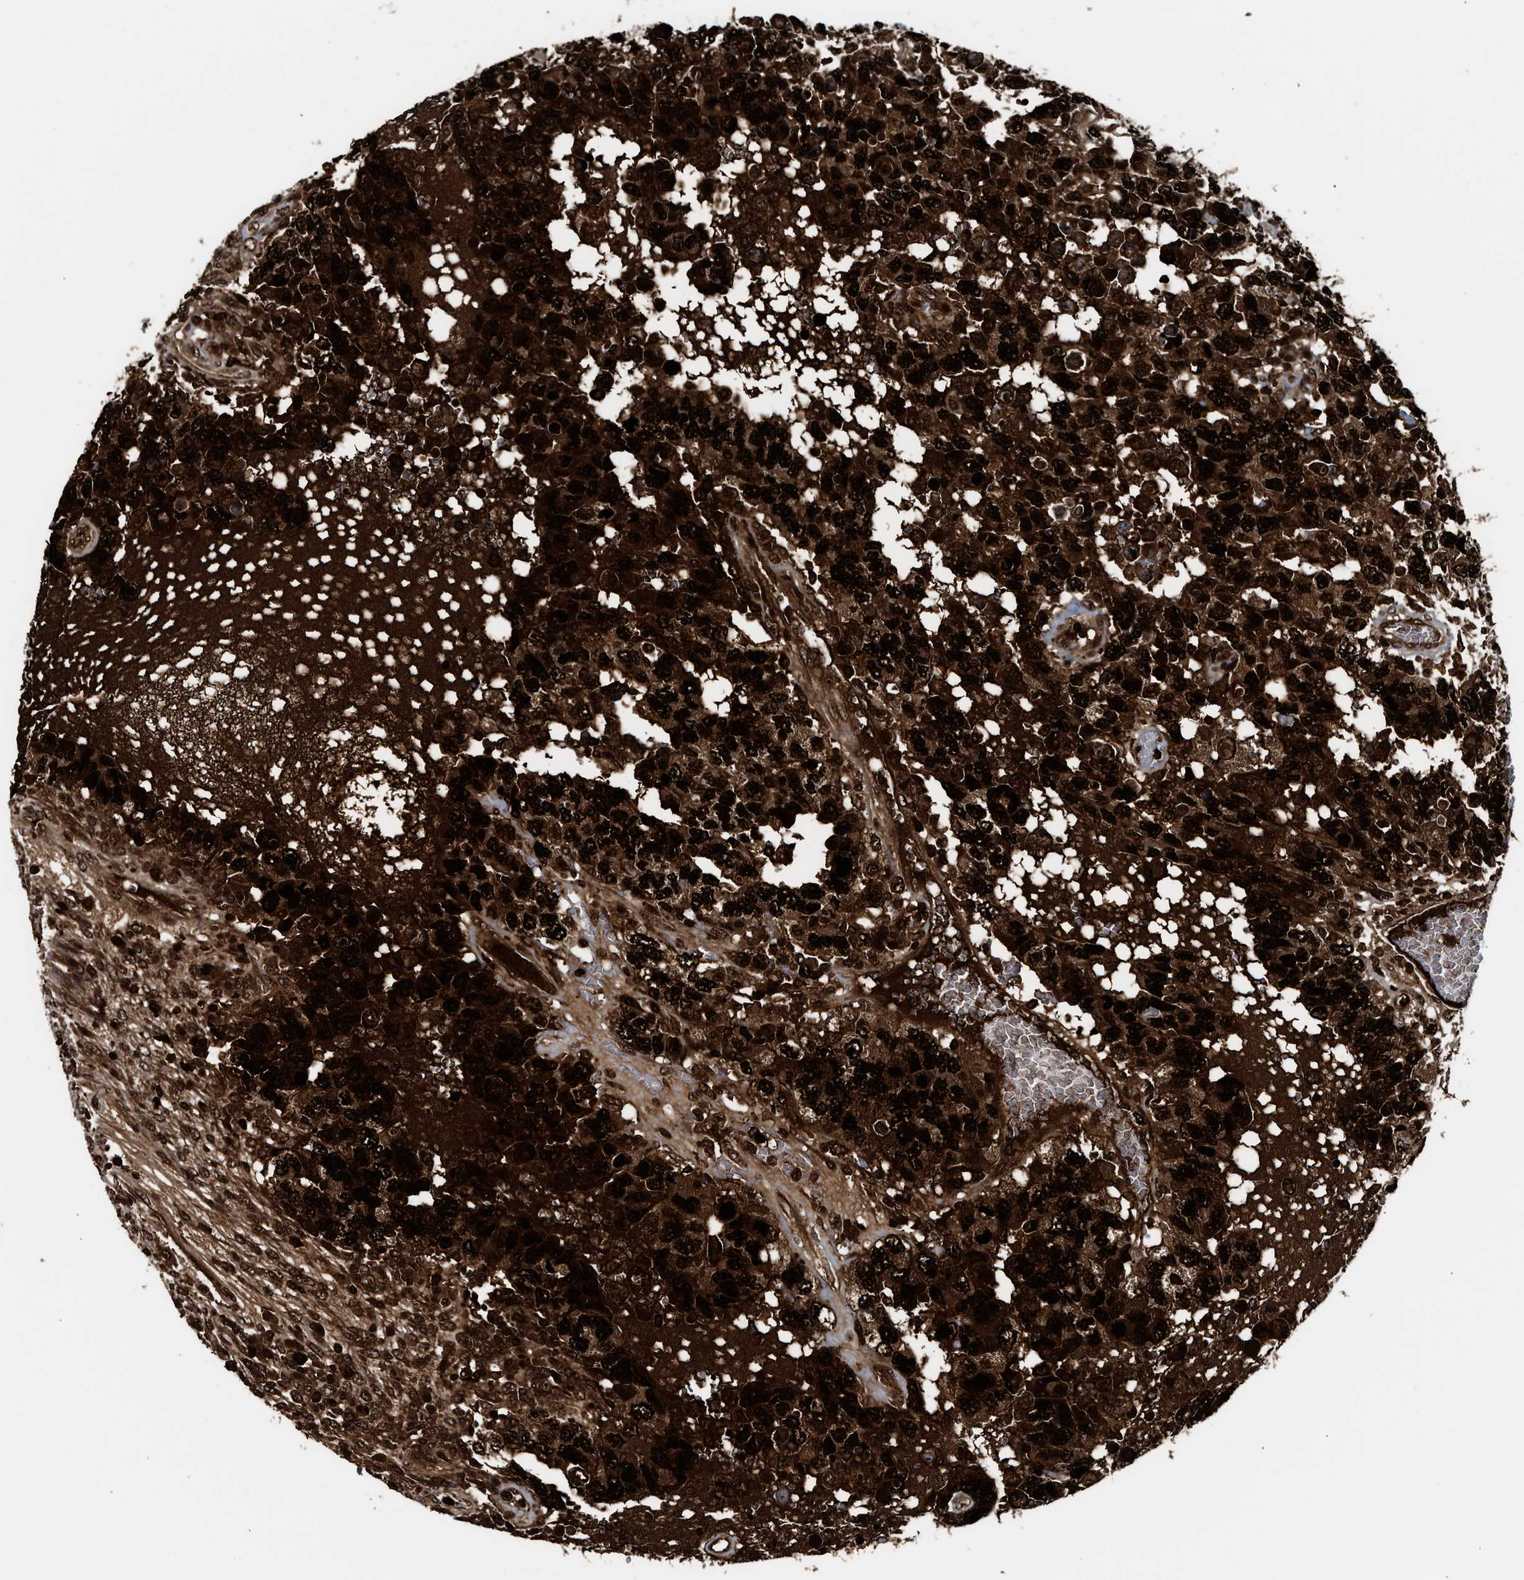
{"staining": {"intensity": "strong", "quantity": ">75%", "location": "cytoplasmic/membranous,nuclear"}, "tissue": "testis cancer", "cell_type": "Tumor cells", "image_type": "cancer", "snomed": [{"axis": "morphology", "description": "Carcinoma, Embryonal, NOS"}, {"axis": "topography", "description": "Testis"}], "caption": "There is high levels of strong cytoplasmic/membranous and nuclear expression in tumor cells of embryonal carcinoma (testis), as demonstrated by immunohistochemical staining (brown color).", "gene": "MDM2", "patient": {"sex": "male", "age": 26}}